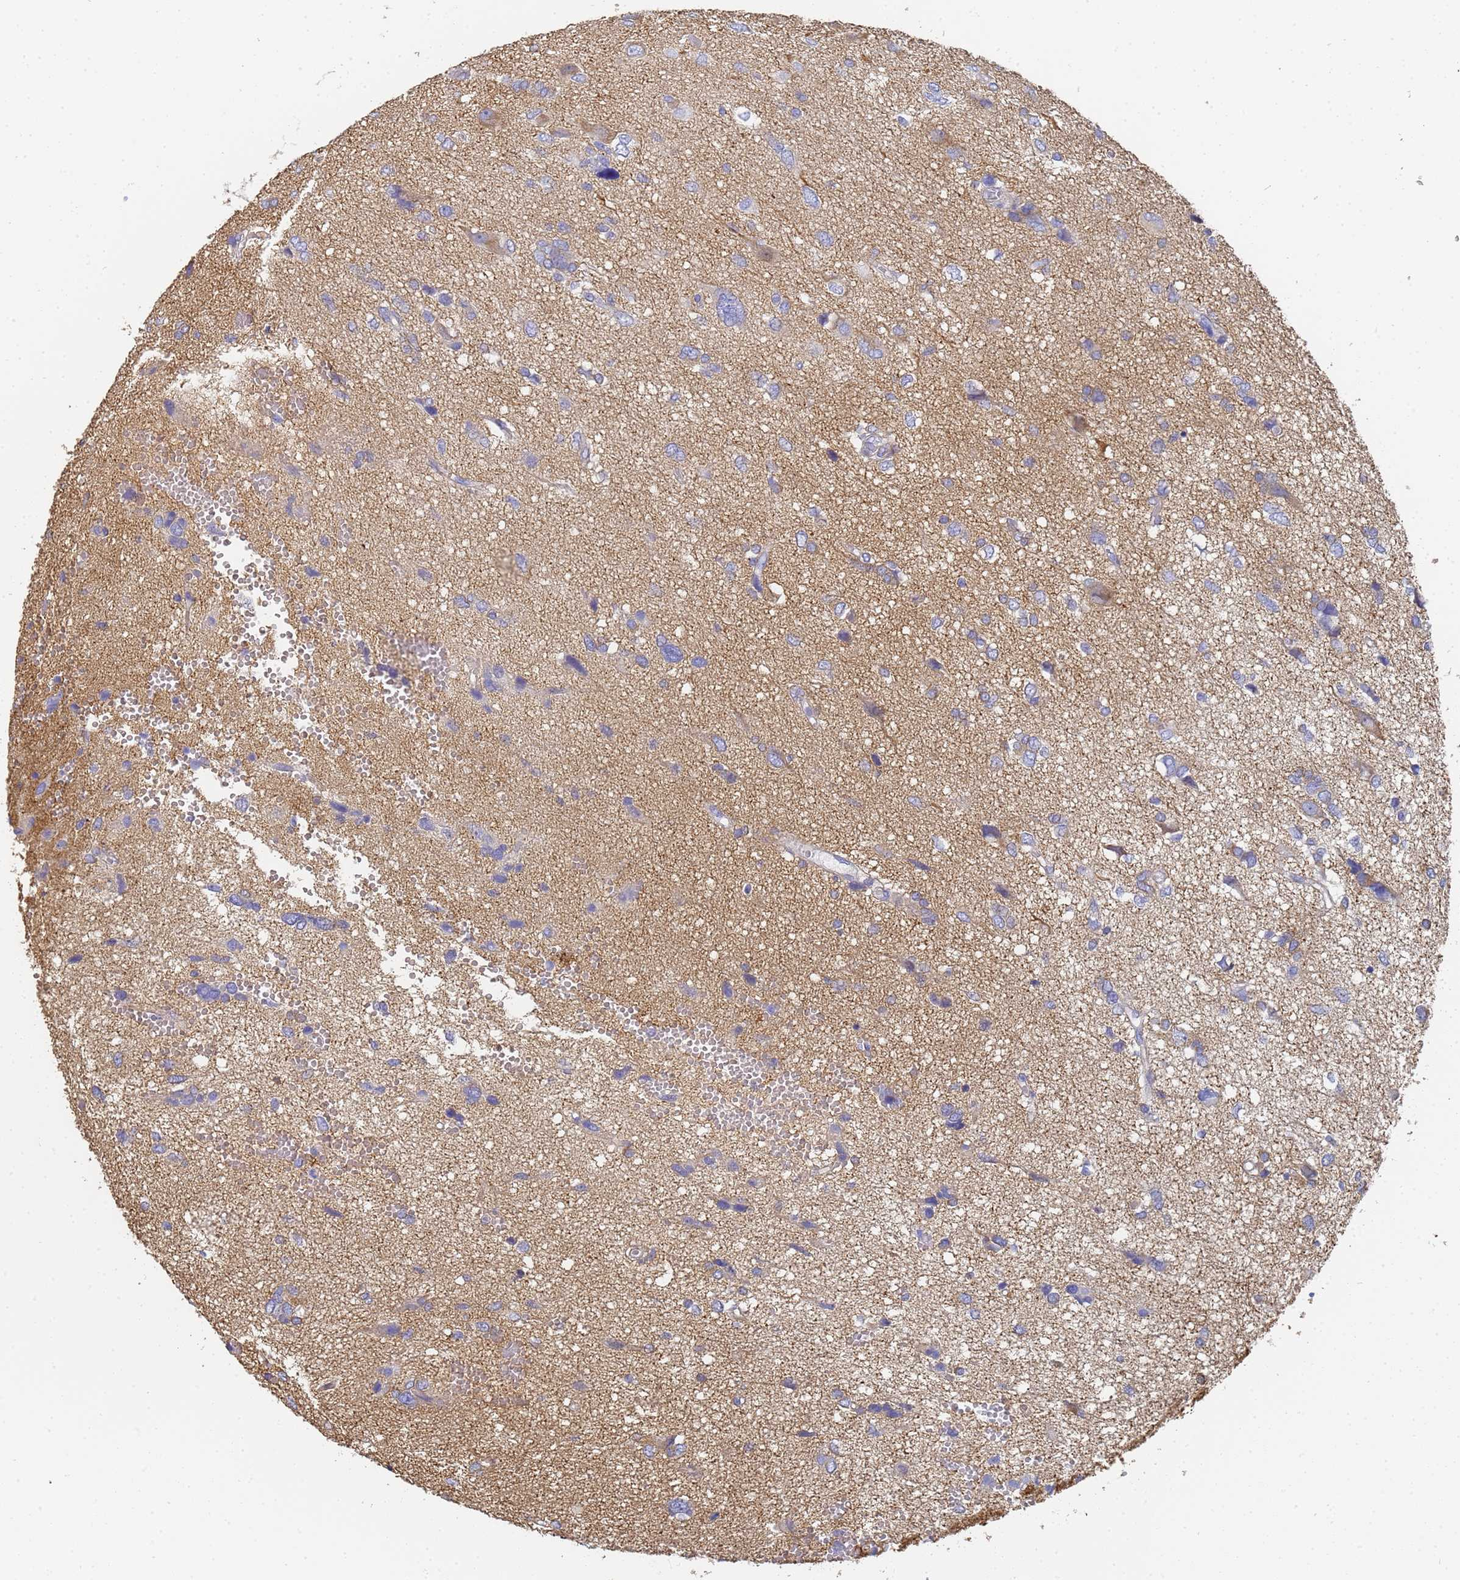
{"staining": {"intensity": "negative", "quantity": "none", "location": "none"}, "tissue": "glioma", "cell_type": "Tumor cells", "image_type": "cancer", "snomed": [{"axis": "morphology", "description": "Glioma, malignant, High grade"}, {"axis": "topography", "description": "Brain"}], "caption": "Glioma was stained to show a protein in brown. There is no significant staining in tumor cells. The staining is performed using DAB (3,3'-diaminobenzidine) brown chromogen with nuclei counter-stained in using hematoxylin.", "gene": "TUBB1", "patient": {"sex": "female", "age": 59}}